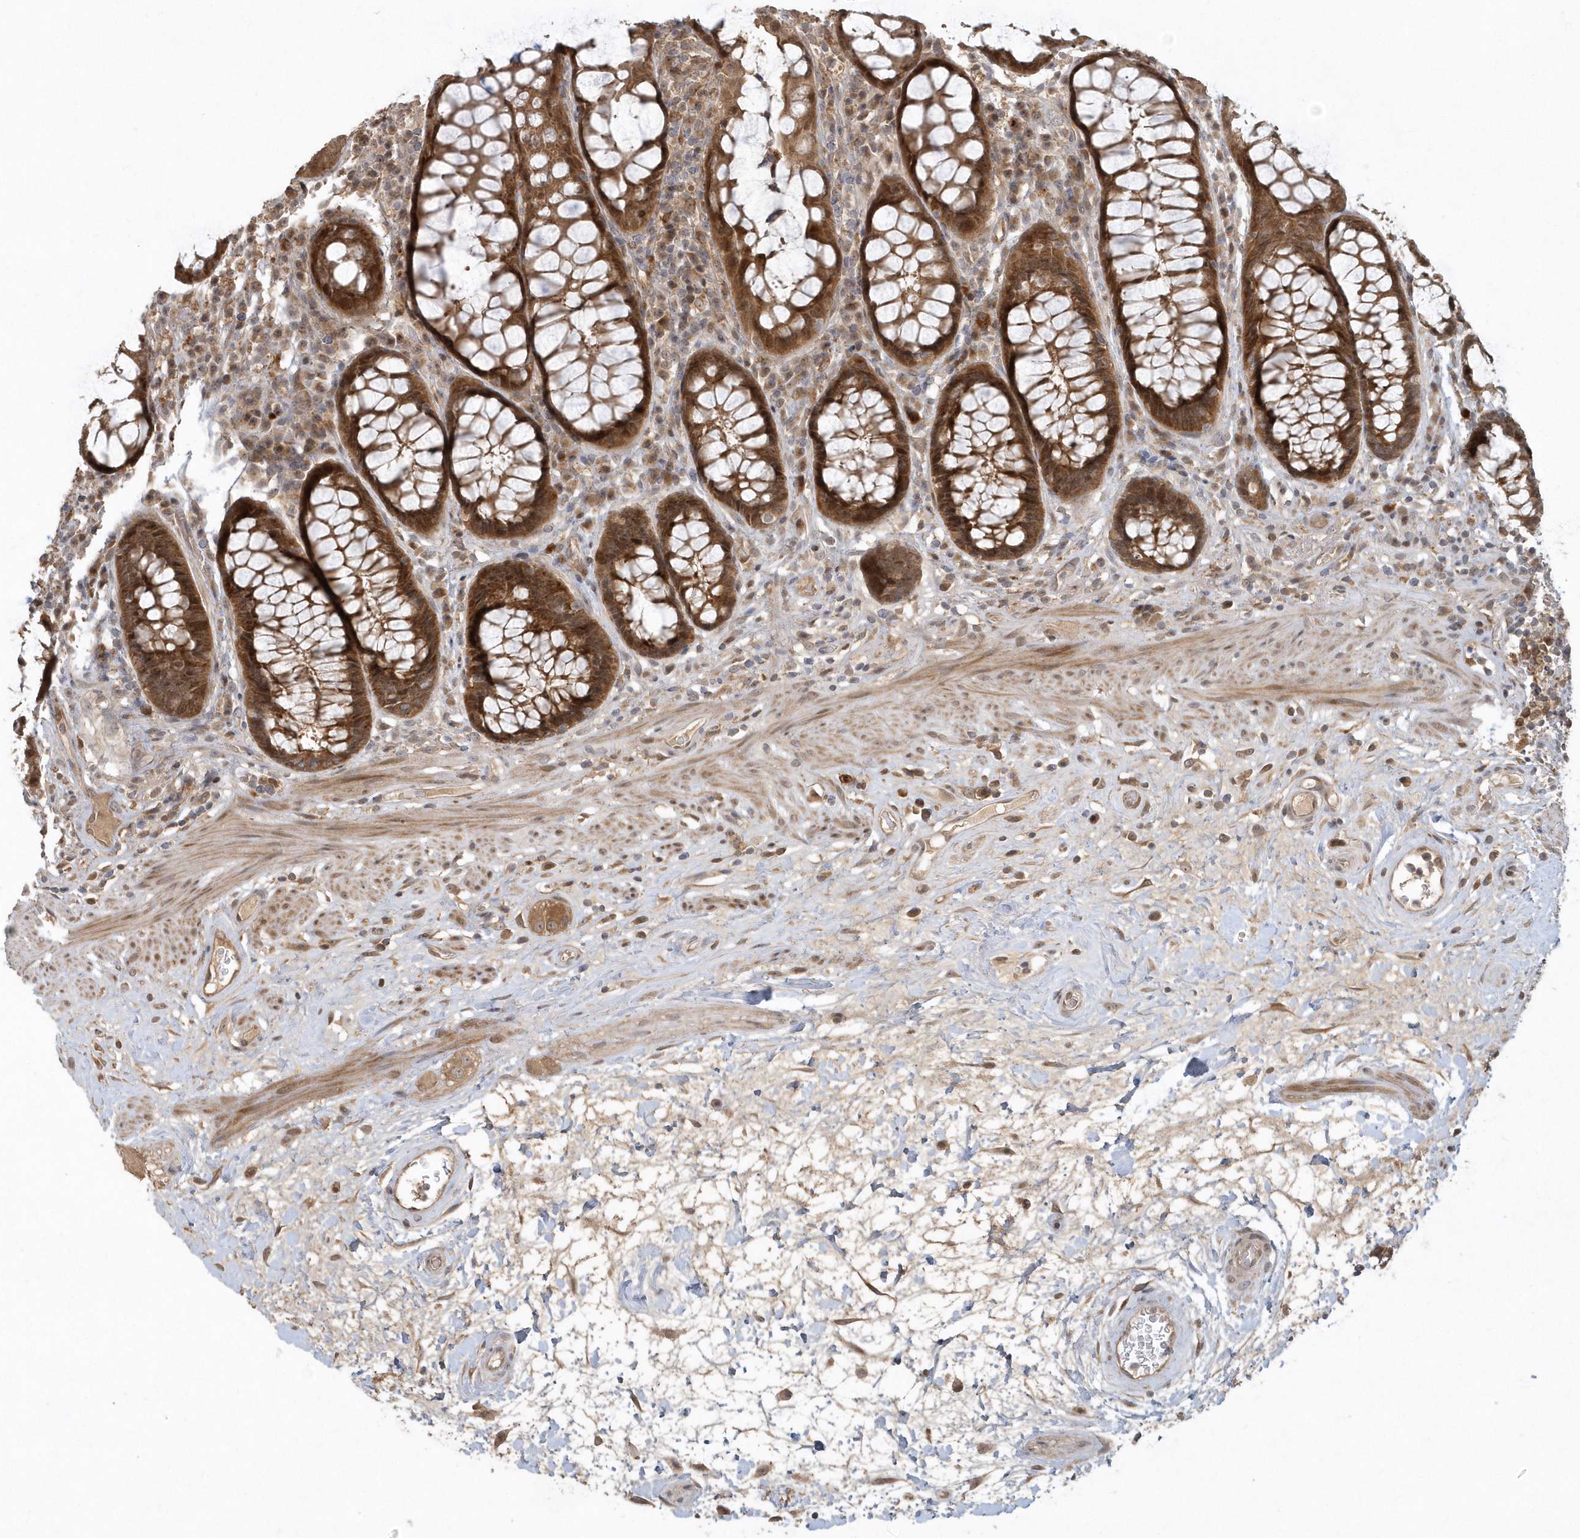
{"staining": {"intensity": "strong", "quantity": ">75%", "location": "cytoplasmic/membranous,nuclear"}, "tissue": "rectum", "cell_type": "Glandular cells", "image_type": "normal", "snomed": [{"axis": "morphology", "description": "Normal tissue, NOS"}, {"axis": "topography", "description": "Rectum"}], "caption": "An IHC micrograph of unremarkable tissue is shown. Protein staining in brown highlights strong cytoplasmic/membranous,nuclear positivity in rectum within glandular cells. The staining is performed using DAB (3,3'-diaminobenzidine) brown chromogen to label protein expression. The nuclei are counter-stained blue using hematoxylin.", "gene": "TRAIP", "patient": {"sex": "male", "age": 64}}